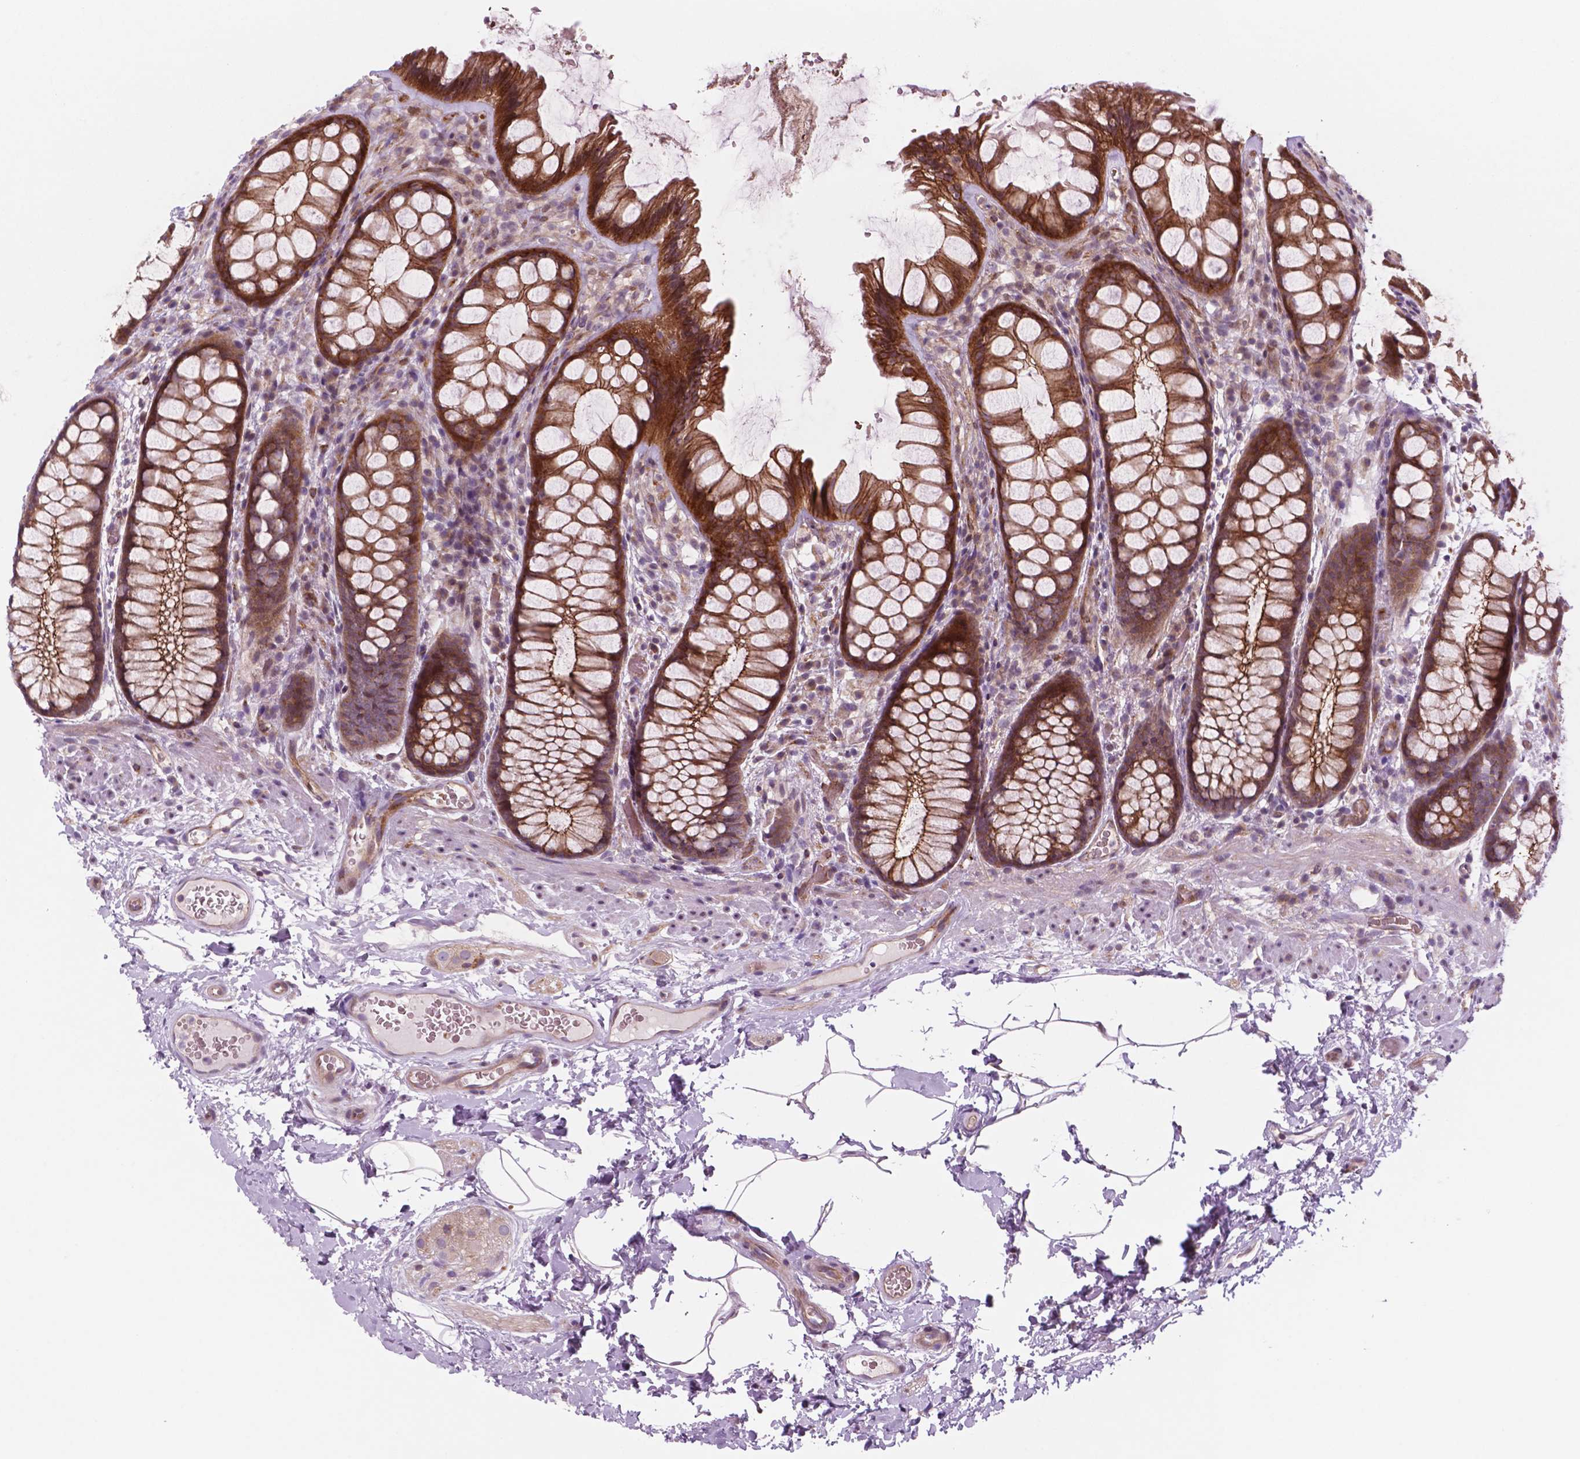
{"staining": {"intensity": "moderate", "quantity": ">75%", "location": "cytoplasmic/membranous"}, "tissue": "rectum", "cell_type": "Glandular cells", "image_type": "normal", "snomed": [{"axis": "morphology", "description": "Normal tissue, NOS"}, {"axis": "topography", "description": "Rectum"}], "caption": "Immunohistochemical staining of normal human rectum shows medium levels of moderate cytoplasmic/membranous staining in approximately >75% of glandular cells. (Stains: DAB in brown, nuclei in blue, Microscopy: brightfield microscopy at high magnification).", "gene": "RND3", "patient": {"sex": "female", "age": 62}}